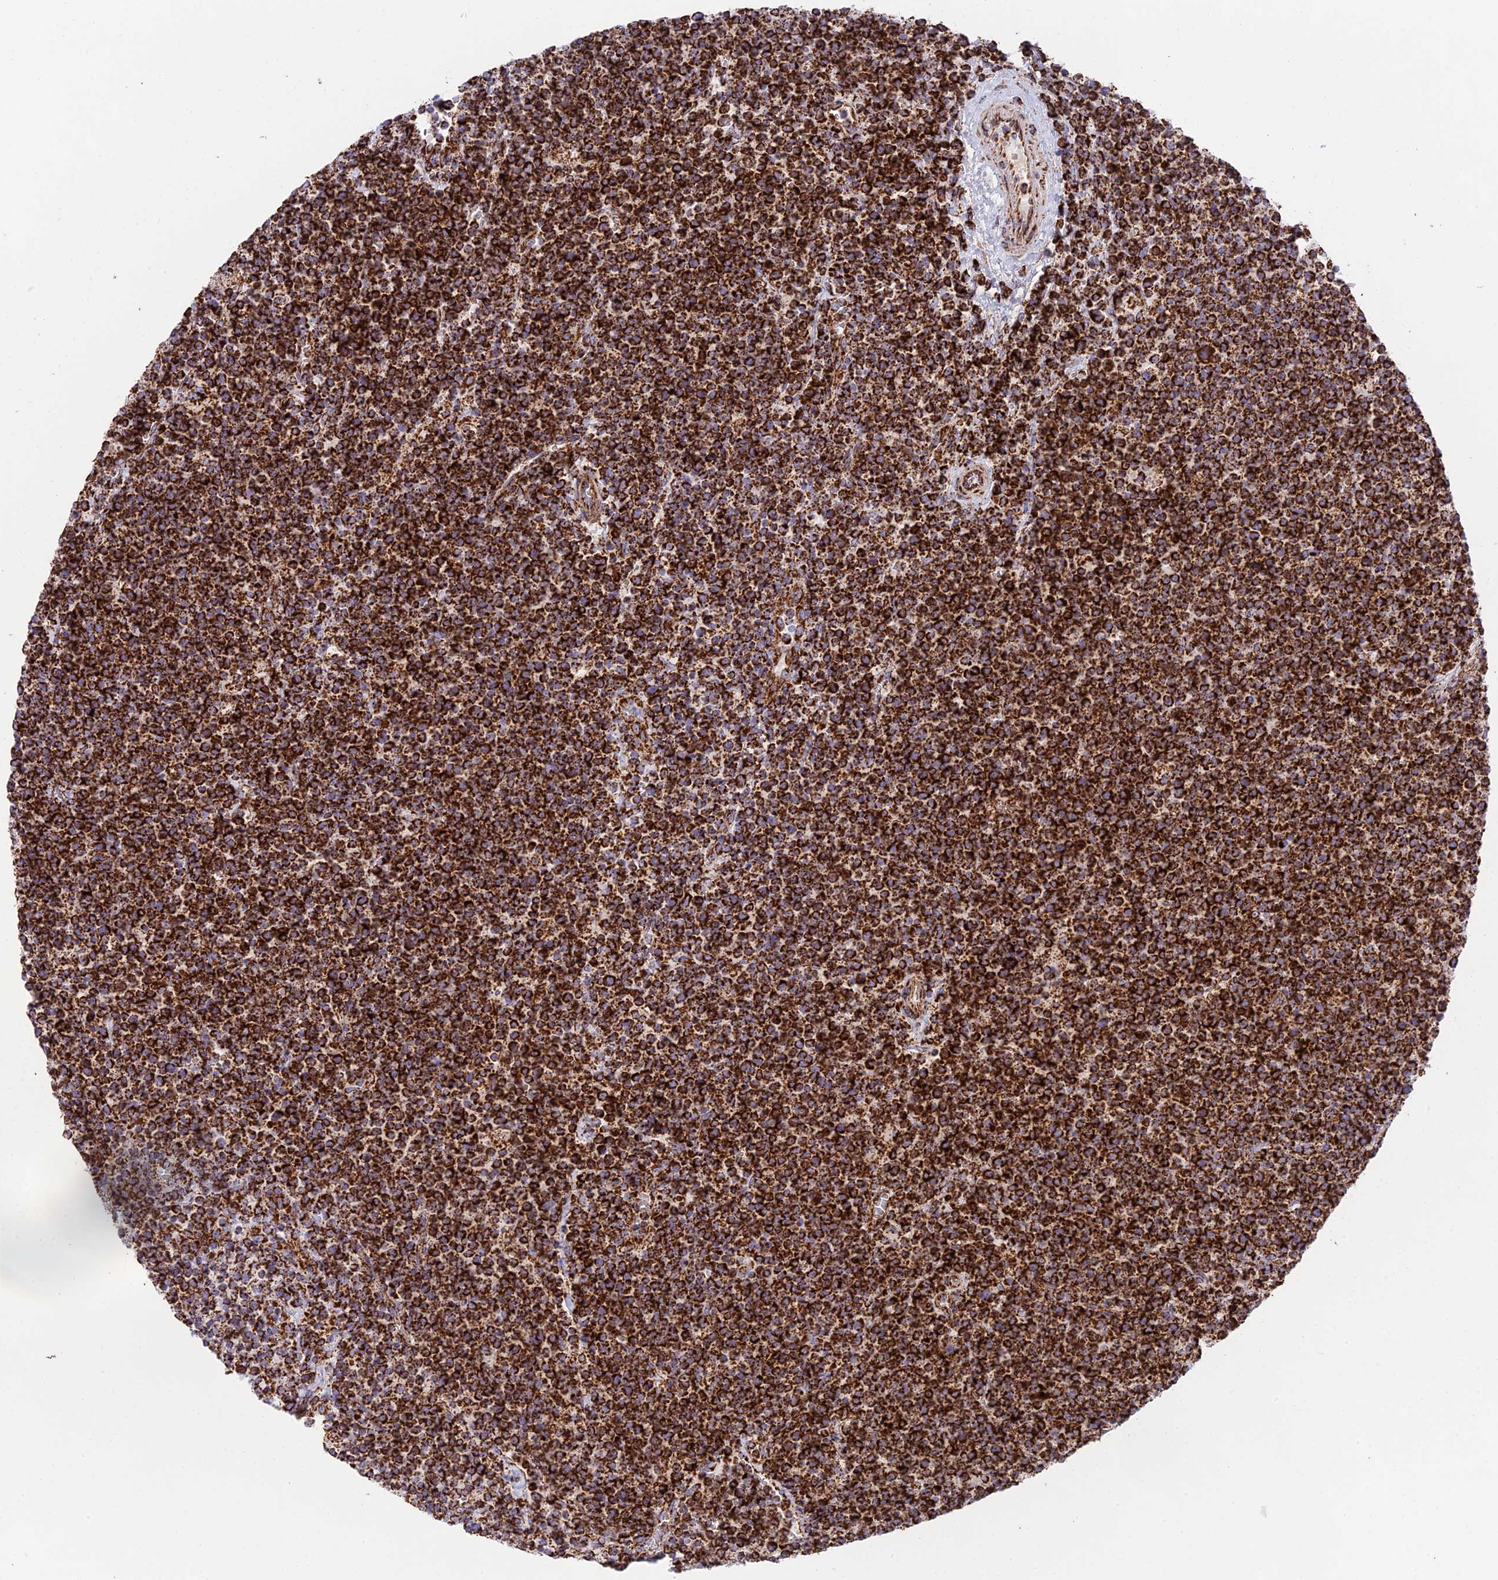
{"staining": {"intensity": "strong", "quantity": ">75%", "location": "cytoplasmic/membranous"}, "tissue": "lymphoma", "cell_type": "Tumor cells", "image_type": "cancer", "snomed": [{"axis": "morphology", "description": "Malignant lymphoma, non-Hodgkin's type, High grade"}, {"axis": "topography", "description": "Lymph node"}], "caption": "Immunohistochemical staining of human malignant lymphoma, non-Hodgkin's type (high-grade) displays strong cytoplasmic/membranous protein staining in approximately >75% of tumor cells. The staining was performed using DAB (3,3'-diaminobenzidine) to visualize the protein expression in brown, while the nuclei were stained in blue with hematoxylin (Magnification: 20x).", "gene": "CHCHD3", "patient": {"sex": "male", "age": 61}}